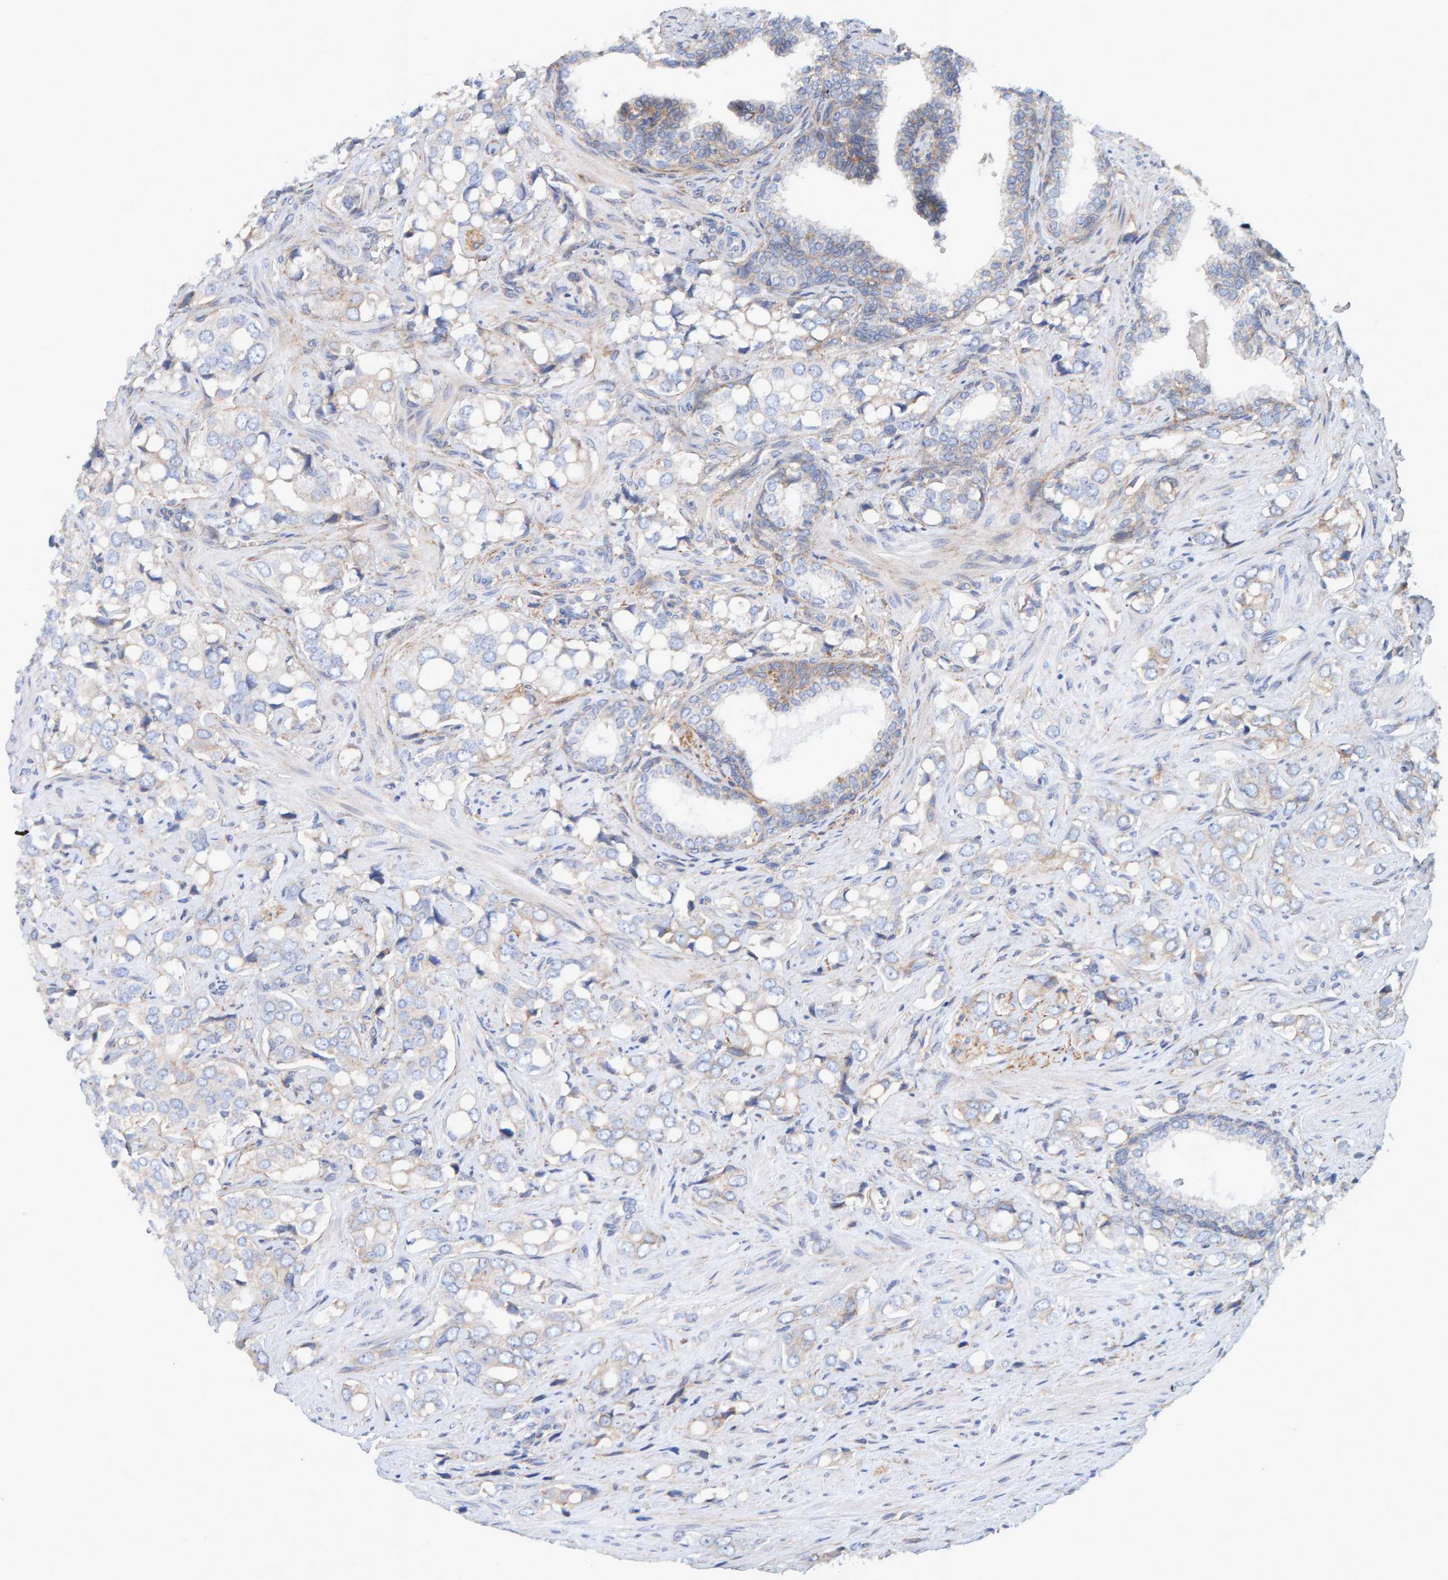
{"staining": {"intensity": "negative", "quantity": "none", "location": "none"}, "tissue": "prostate cancer", "cell_type": "Tumor cells", "image_type": "cancer", "snomed": [{"axis": "morphology", "description": "Adenocarcinoma, High grade"}, {"axis": "topography", "description": "Prostate"}], "caption": "Immunohistochemistry of human adenocarcinoma (high-grade) (prostate) reveals no expression in tumor cells. (Brightfield microscopy of DAB immunohistochemistry (IHC) at high magnification).", "gene": "RGP1", "patient": {"sex": "male", "age": 52}}